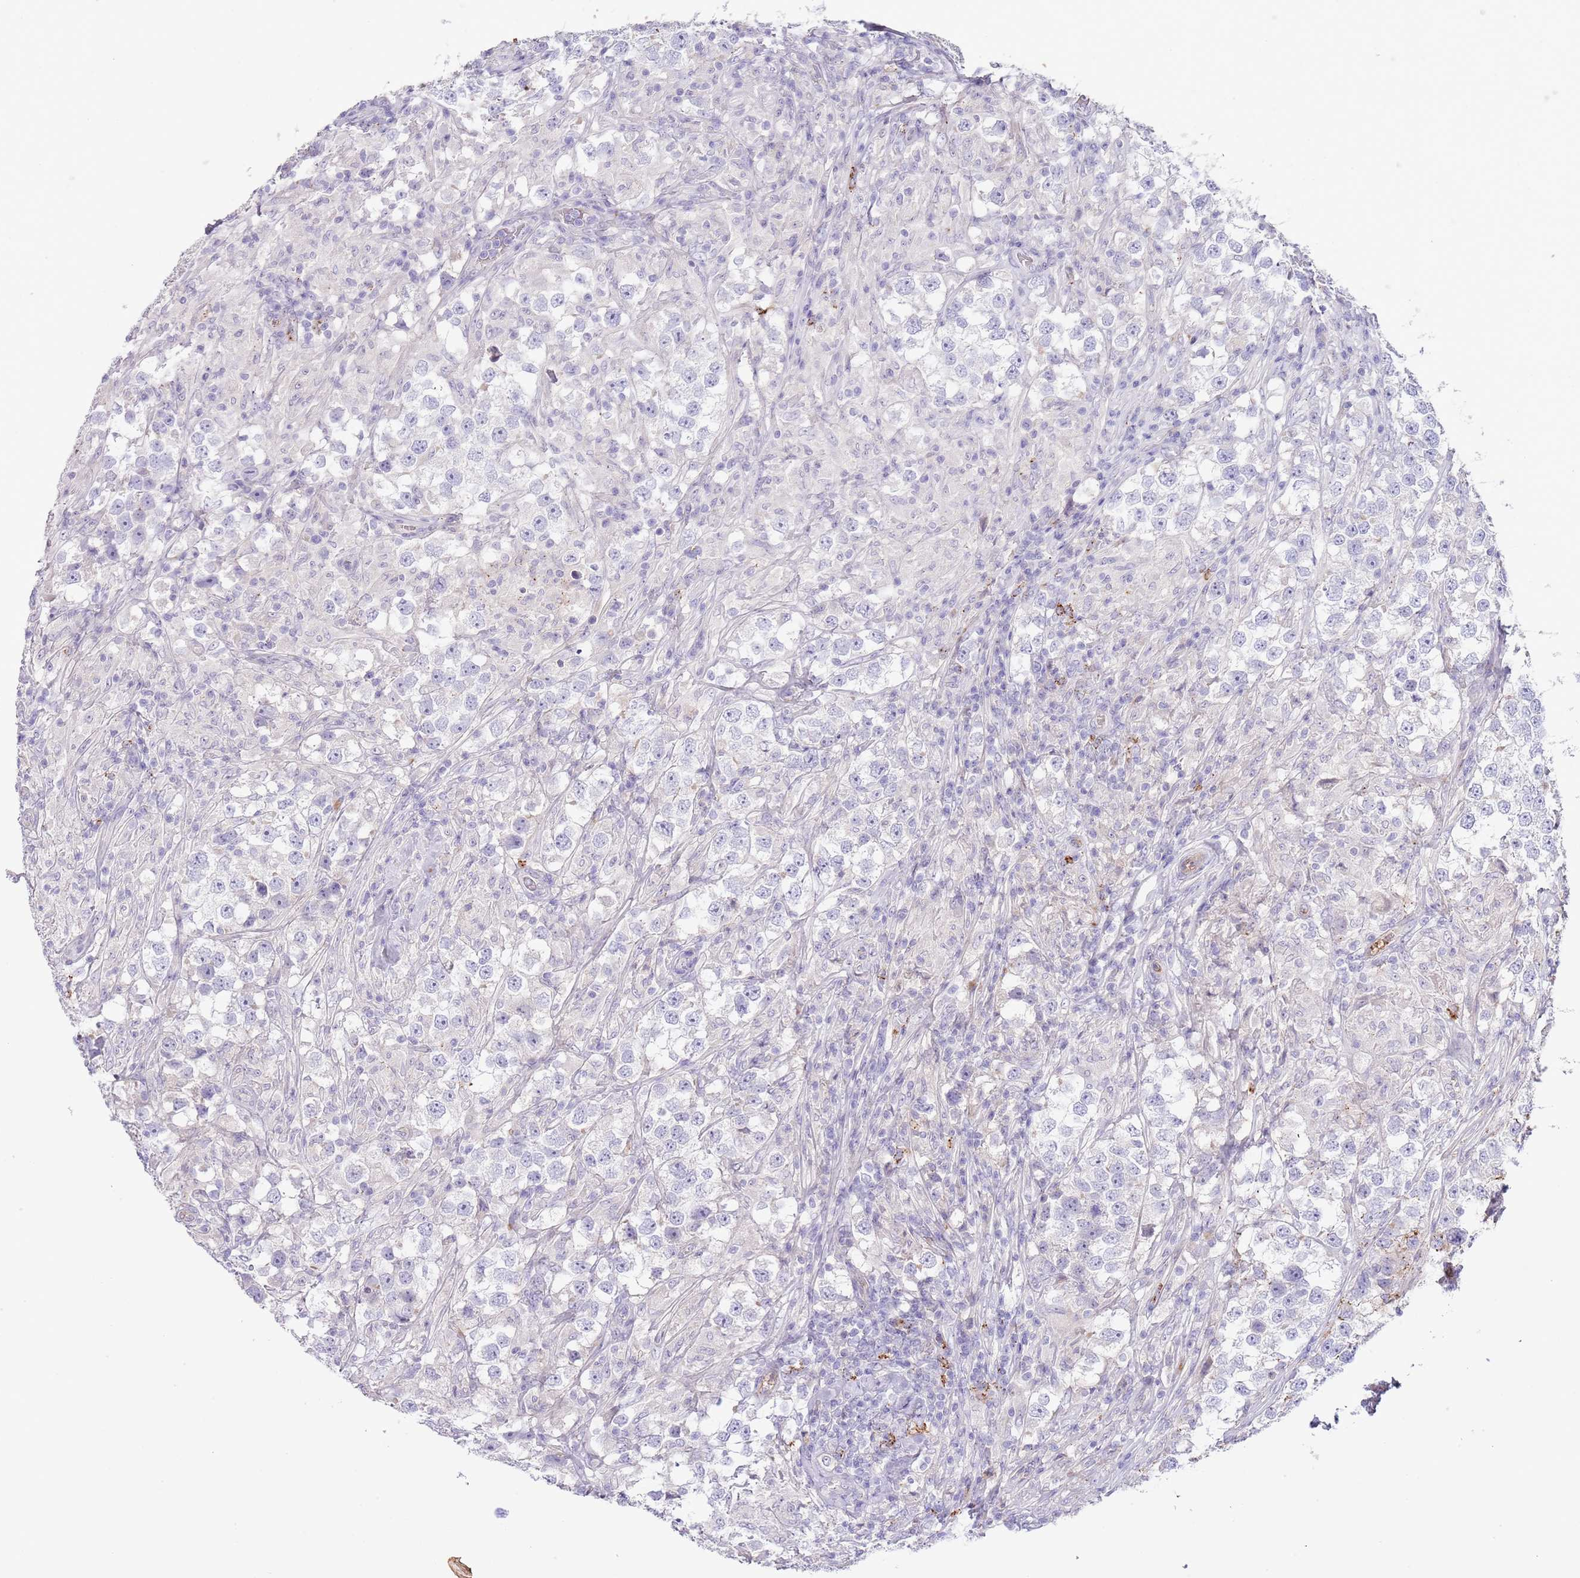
{"staining": {"intensity": "negative", "quantity": "none", "location": "none"}, "tissue": "testis cancer", "cell_type": "Tumor cells", "image_type": "cancer", "snomed": [{"axis": "morphology", "description": "Seminoma, NOS"}, {"axis": "topography", "description": "Testis"}], "caption": "Seminoma (testis) stained for a protein using immunohistochemistry (IHC) demonstrates no expression tumor cells.", "gene": "ABHD17A", "patient": {"sex": "male", "age": 46}}